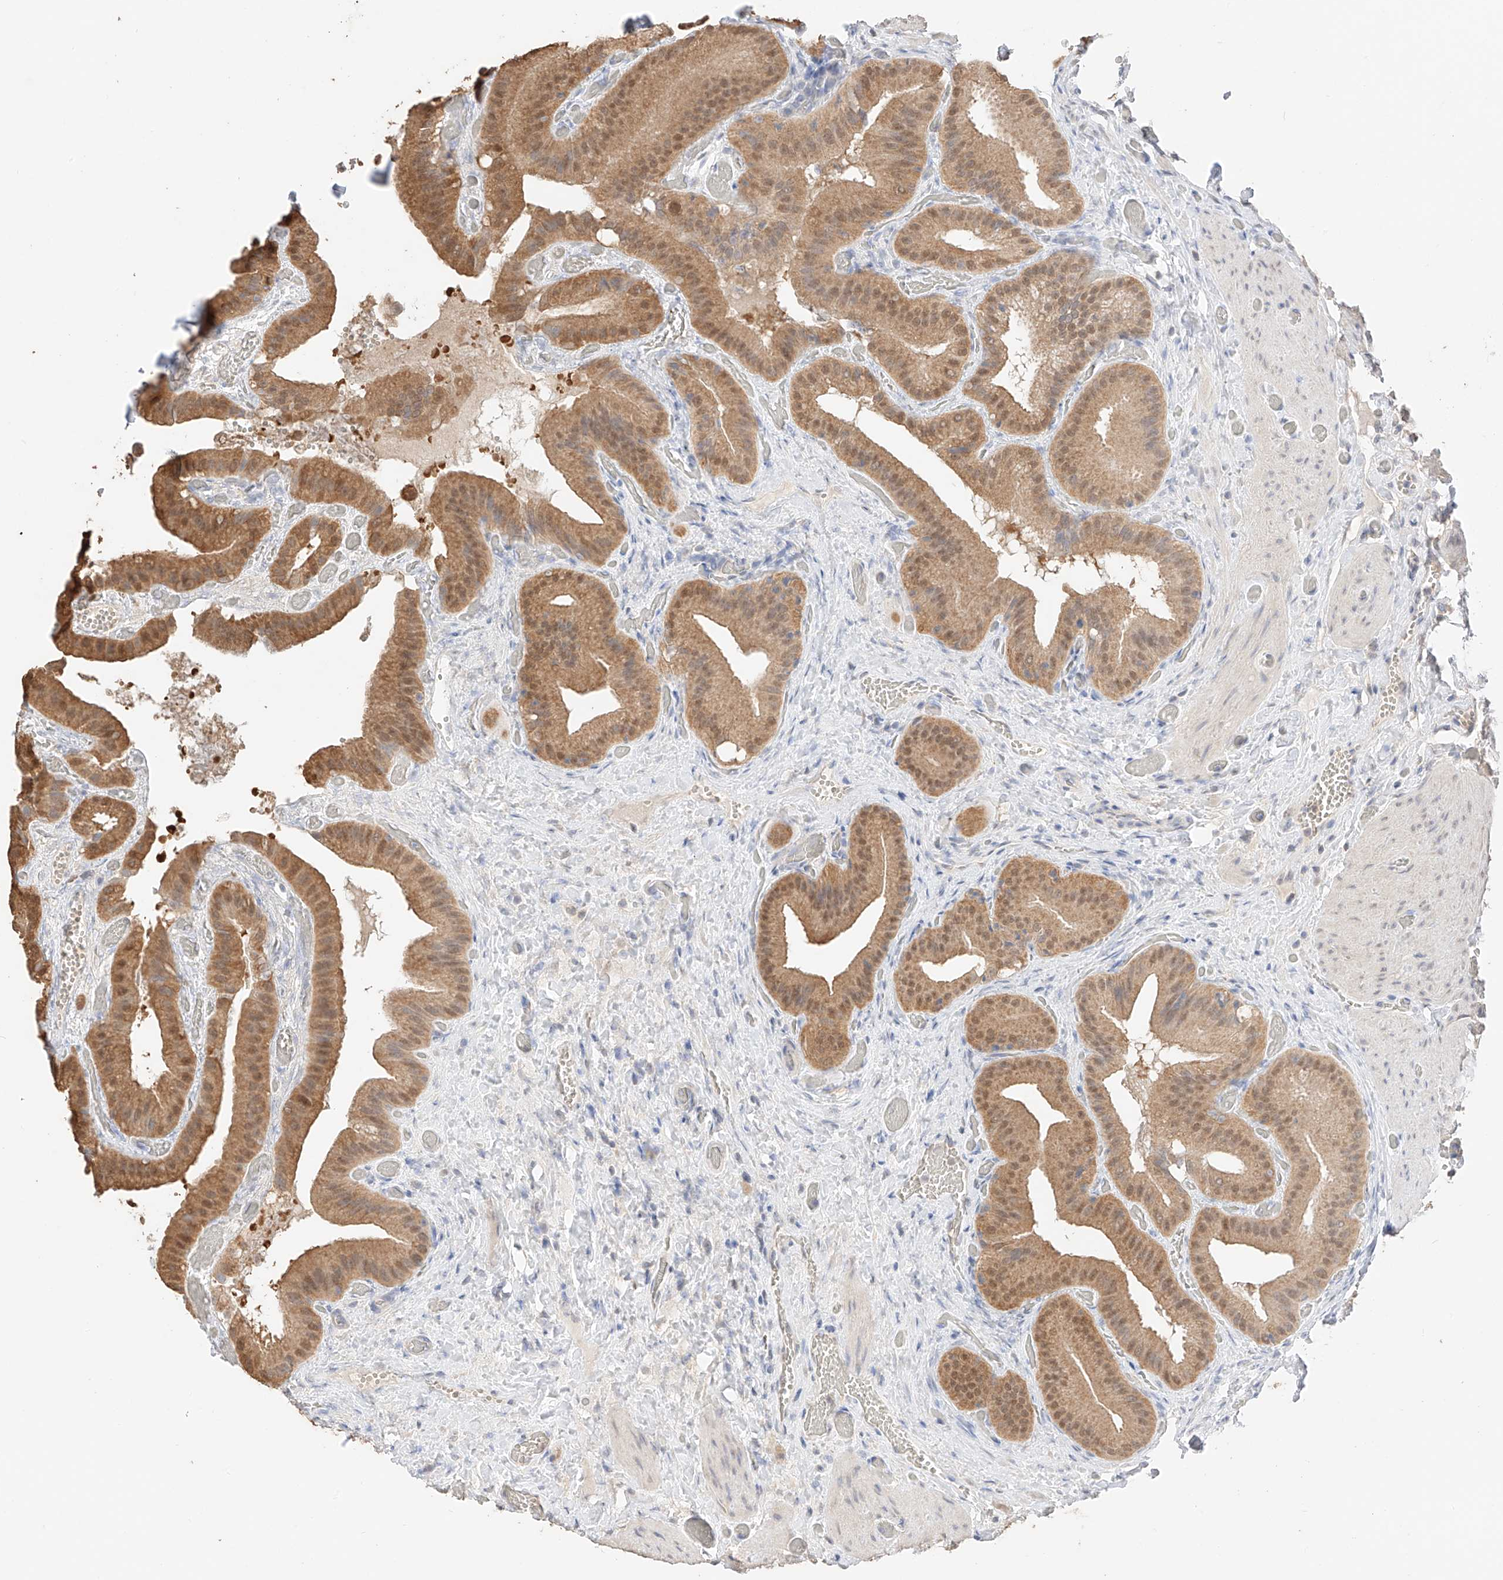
{"staining": {"intensity": "moderate", "quantity": ">75%", "location": "cytoplasmic/membranous,nuclear"}, "tissue": "gallbladder", "cell_type": "Glandular cells", "image_type": "normal", "snomed": [{"axis": "morphology", "description": "Normal tissue, NOS"}, {"axis": "topography", "description": "Gallbladder"}], "caption": "DAB immunohistochemical staining of unremarkable human gallbladder shows moderate cytoplasmic/membranous,nuclear protein positivity in about >75% of glandular cells.", "gene": "IL22RA2", "patient": {"sex": "female", "age": 64}}